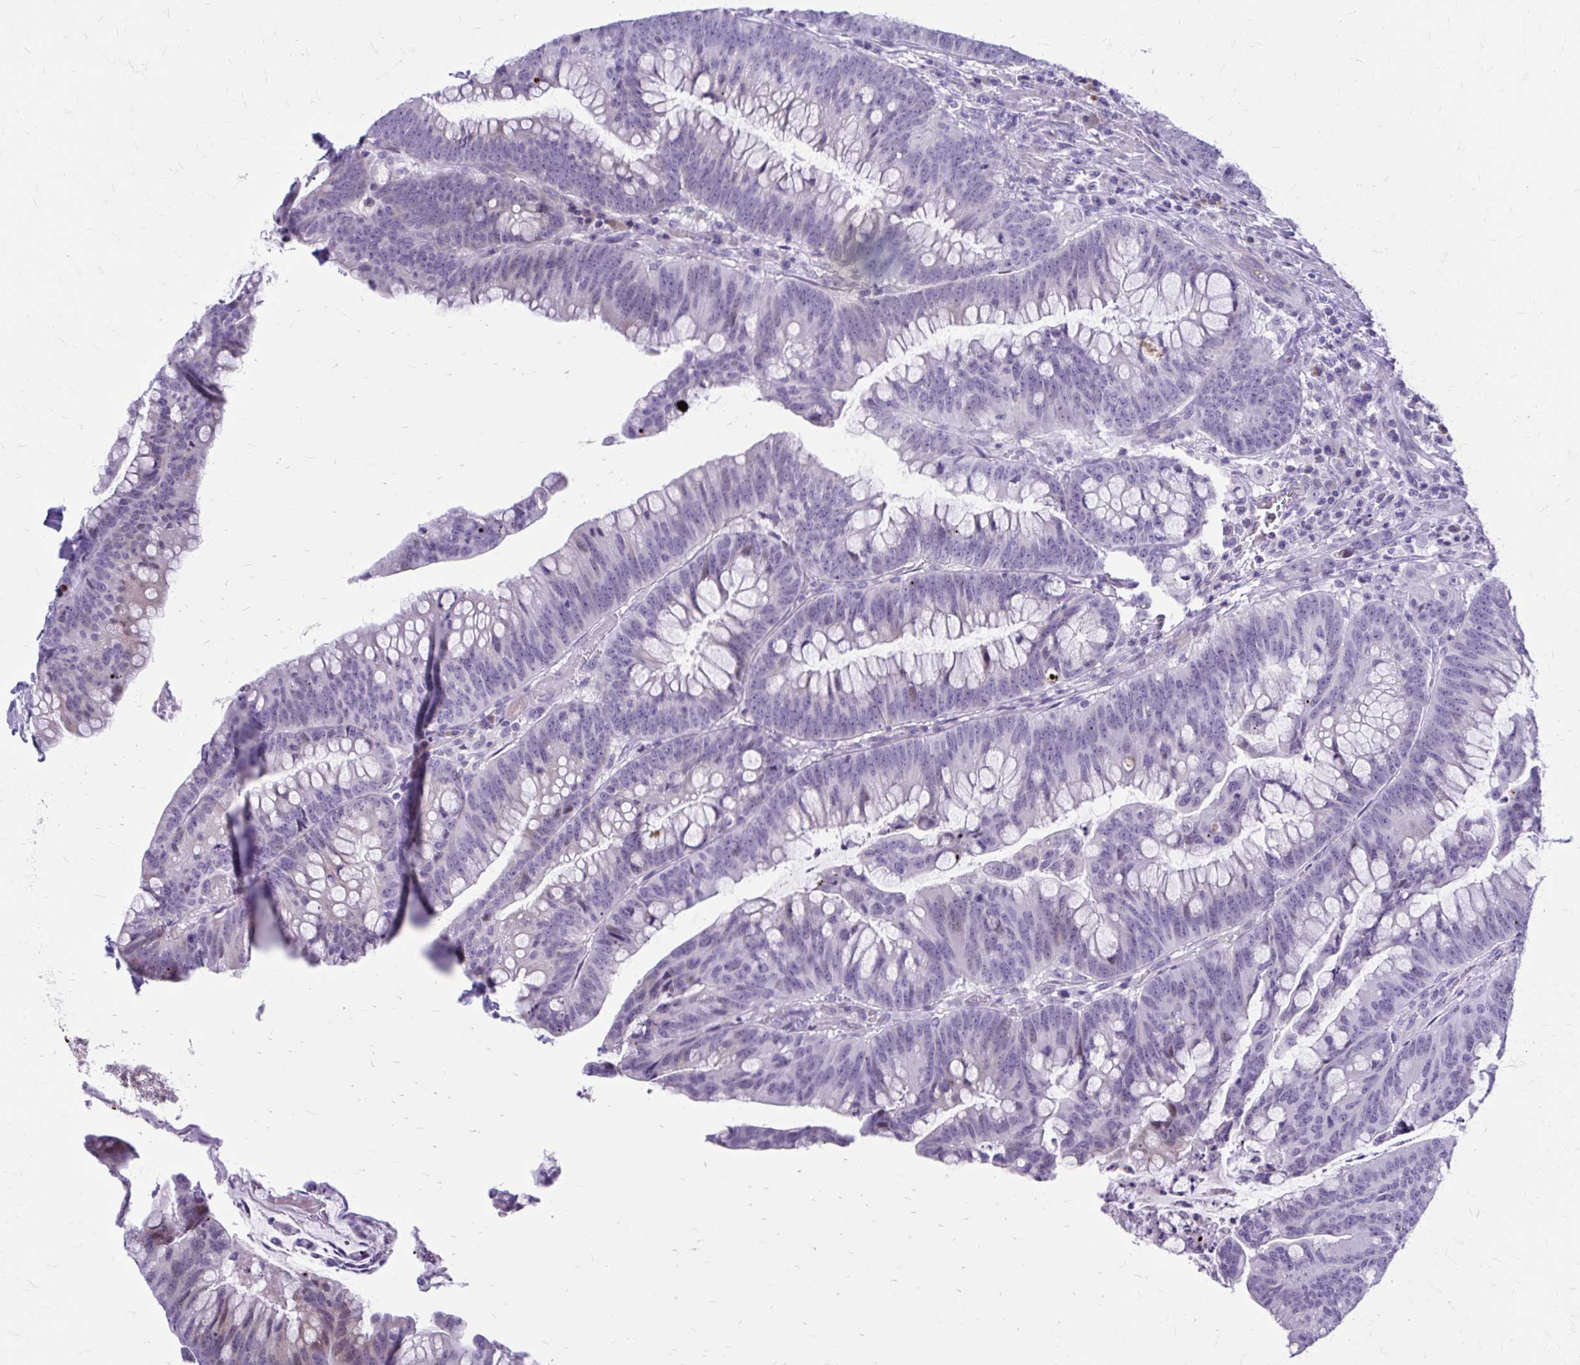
{"staining": {"intensity": "weak", "quantity": "<25%", "location": "cytoplasmic/membranous"}, "tissue": "colorectal cancer", "cell_type": "Tumor cells", "image_type": "cancer", "snomed": [{"axis": "morphology", "description": "Adenocarcinoma, NOS"}, {"axis": "topography", "description": "Colon"}], "caption": "DAB (3,3'-diaminobenzidine) immunohistochemical staining of human colorectal cancer (adenocarcinoma) exhibits no significant expression in tumor cells.", "gene": "LCN15", "patient": {"sex": "male", "age": 62}}